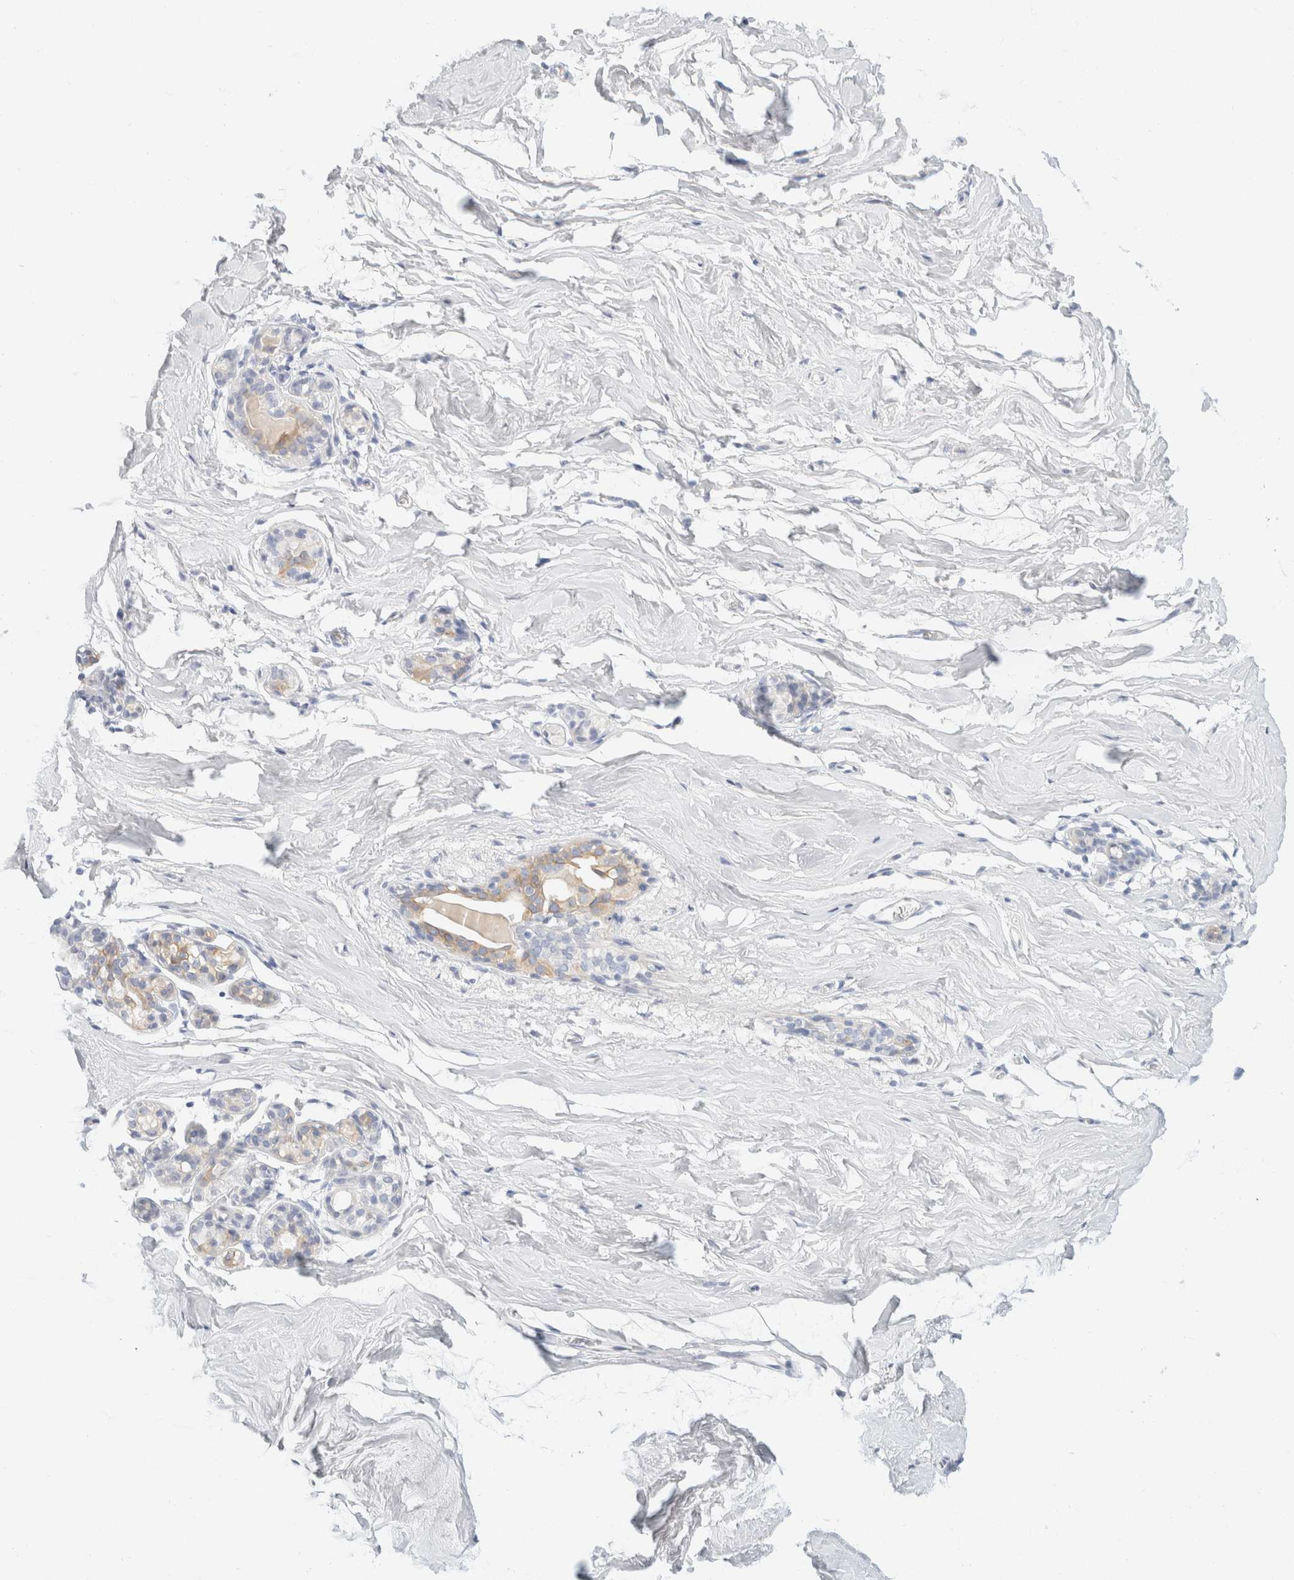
{"staining": {"intensity": "negative", "quantity": "none", "location": "none"}, "tissue": "breast", "cell_type": "Adipocytes", "image_type": "normal", "snomed": [{"axis": "morphology", "description": "Normal tissue, NOS"}, {"axis": "topography", "description": "Breast"}], "caption": "DAB (3,3'-diaminobenzidine) immunohistochemical staining of normal human breast reveals no significant staining in adipocytes.", "gene": "KRT20", "patient": {"sex": "female", "age": 62}}